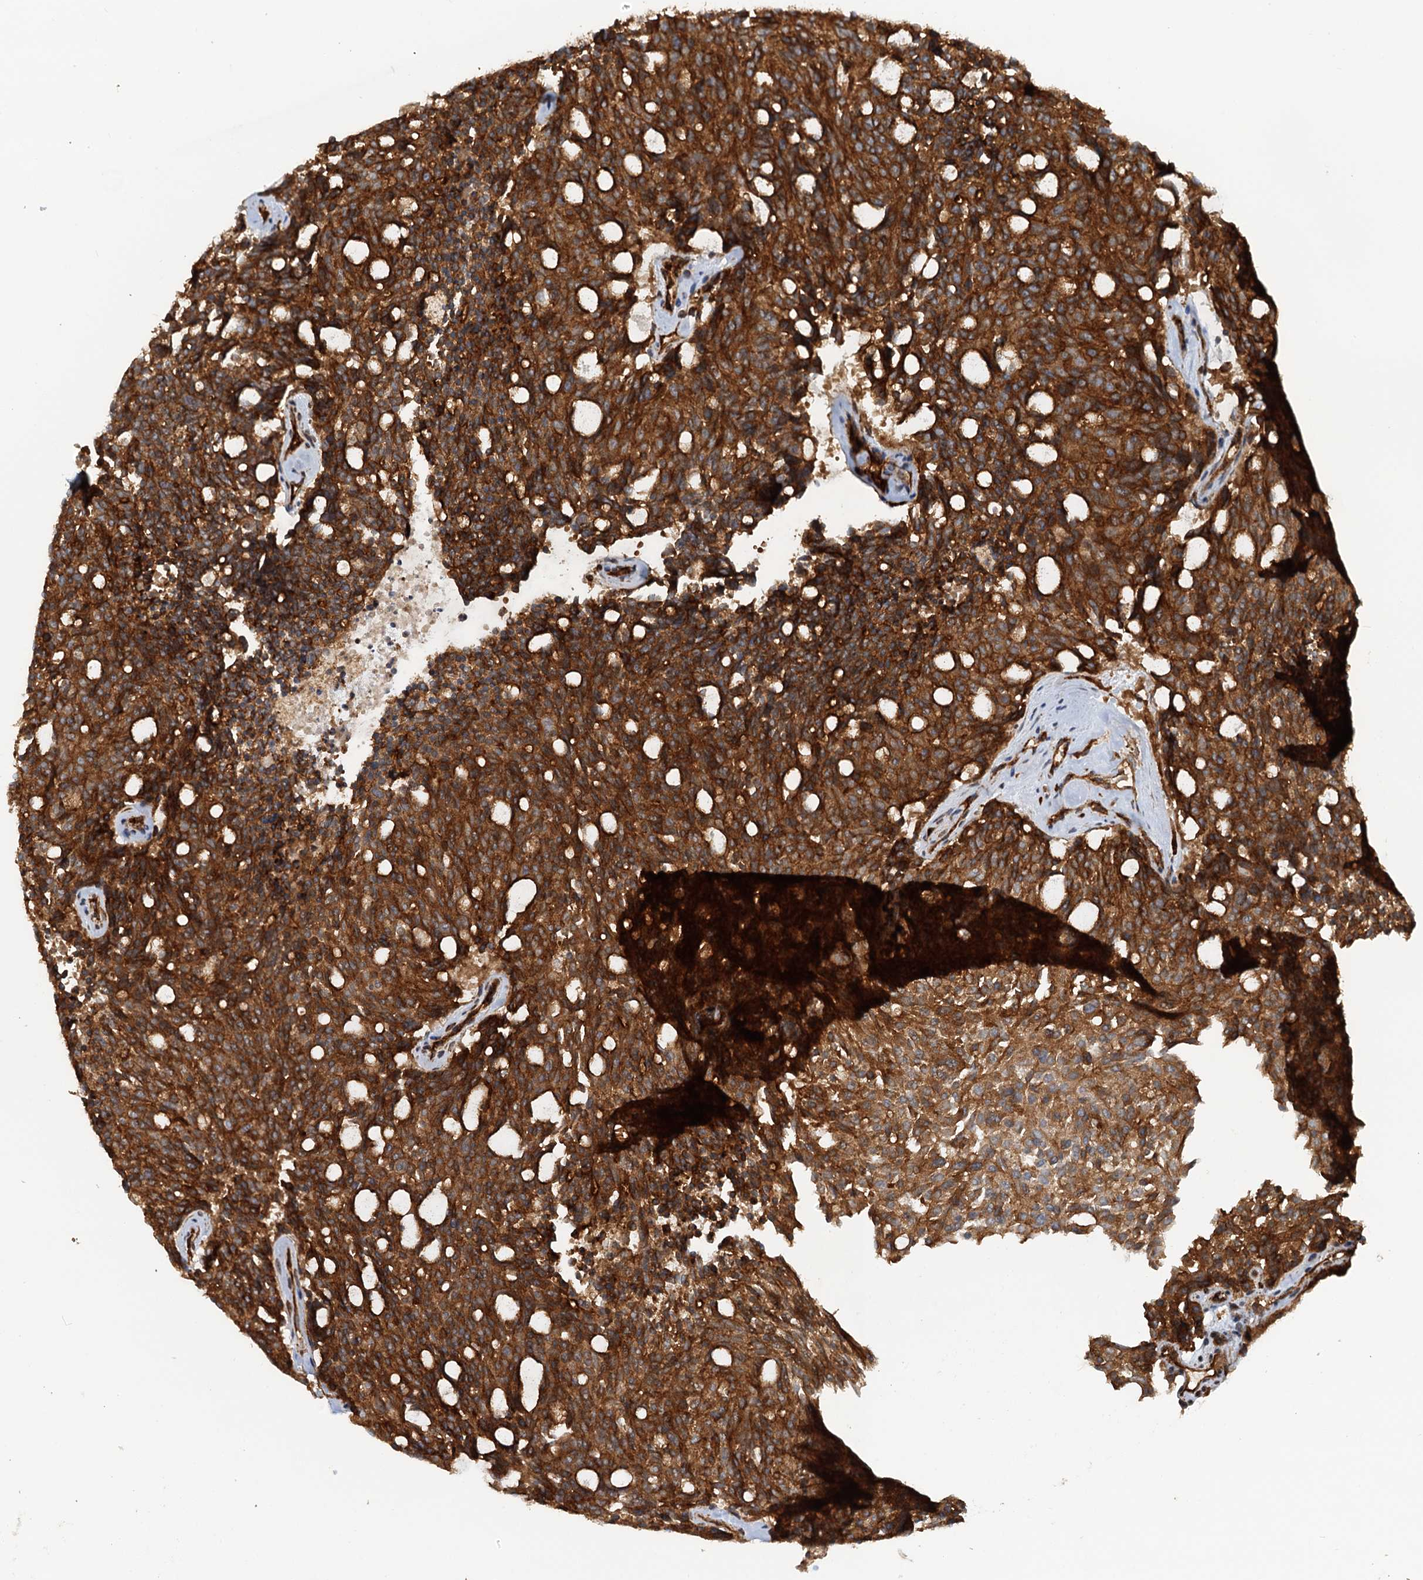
{"staining": {"intensity": "strong", "quantity": ">75%", "location": "cytoplasmic/membranous"}, "tissue": "carcinoid", "cell_type": "Tumor cells", "image_type": "cancer", "snomed": [{"axis": "morphology", "description": "Carcinoid, malignant, NOS"}, {"axis": "topography", "description": "Pancreas"}], "caption": "Immunohistochemistry (IHC) photomicrograph of human malignant carcinoid stained for a protein (brown), which displays high levels of strong cytoplasmic/membranous positivity in about >75% of tumor cells.", "gene": "NIPAL3", "patient": {"sex": "female", "age": 54}}